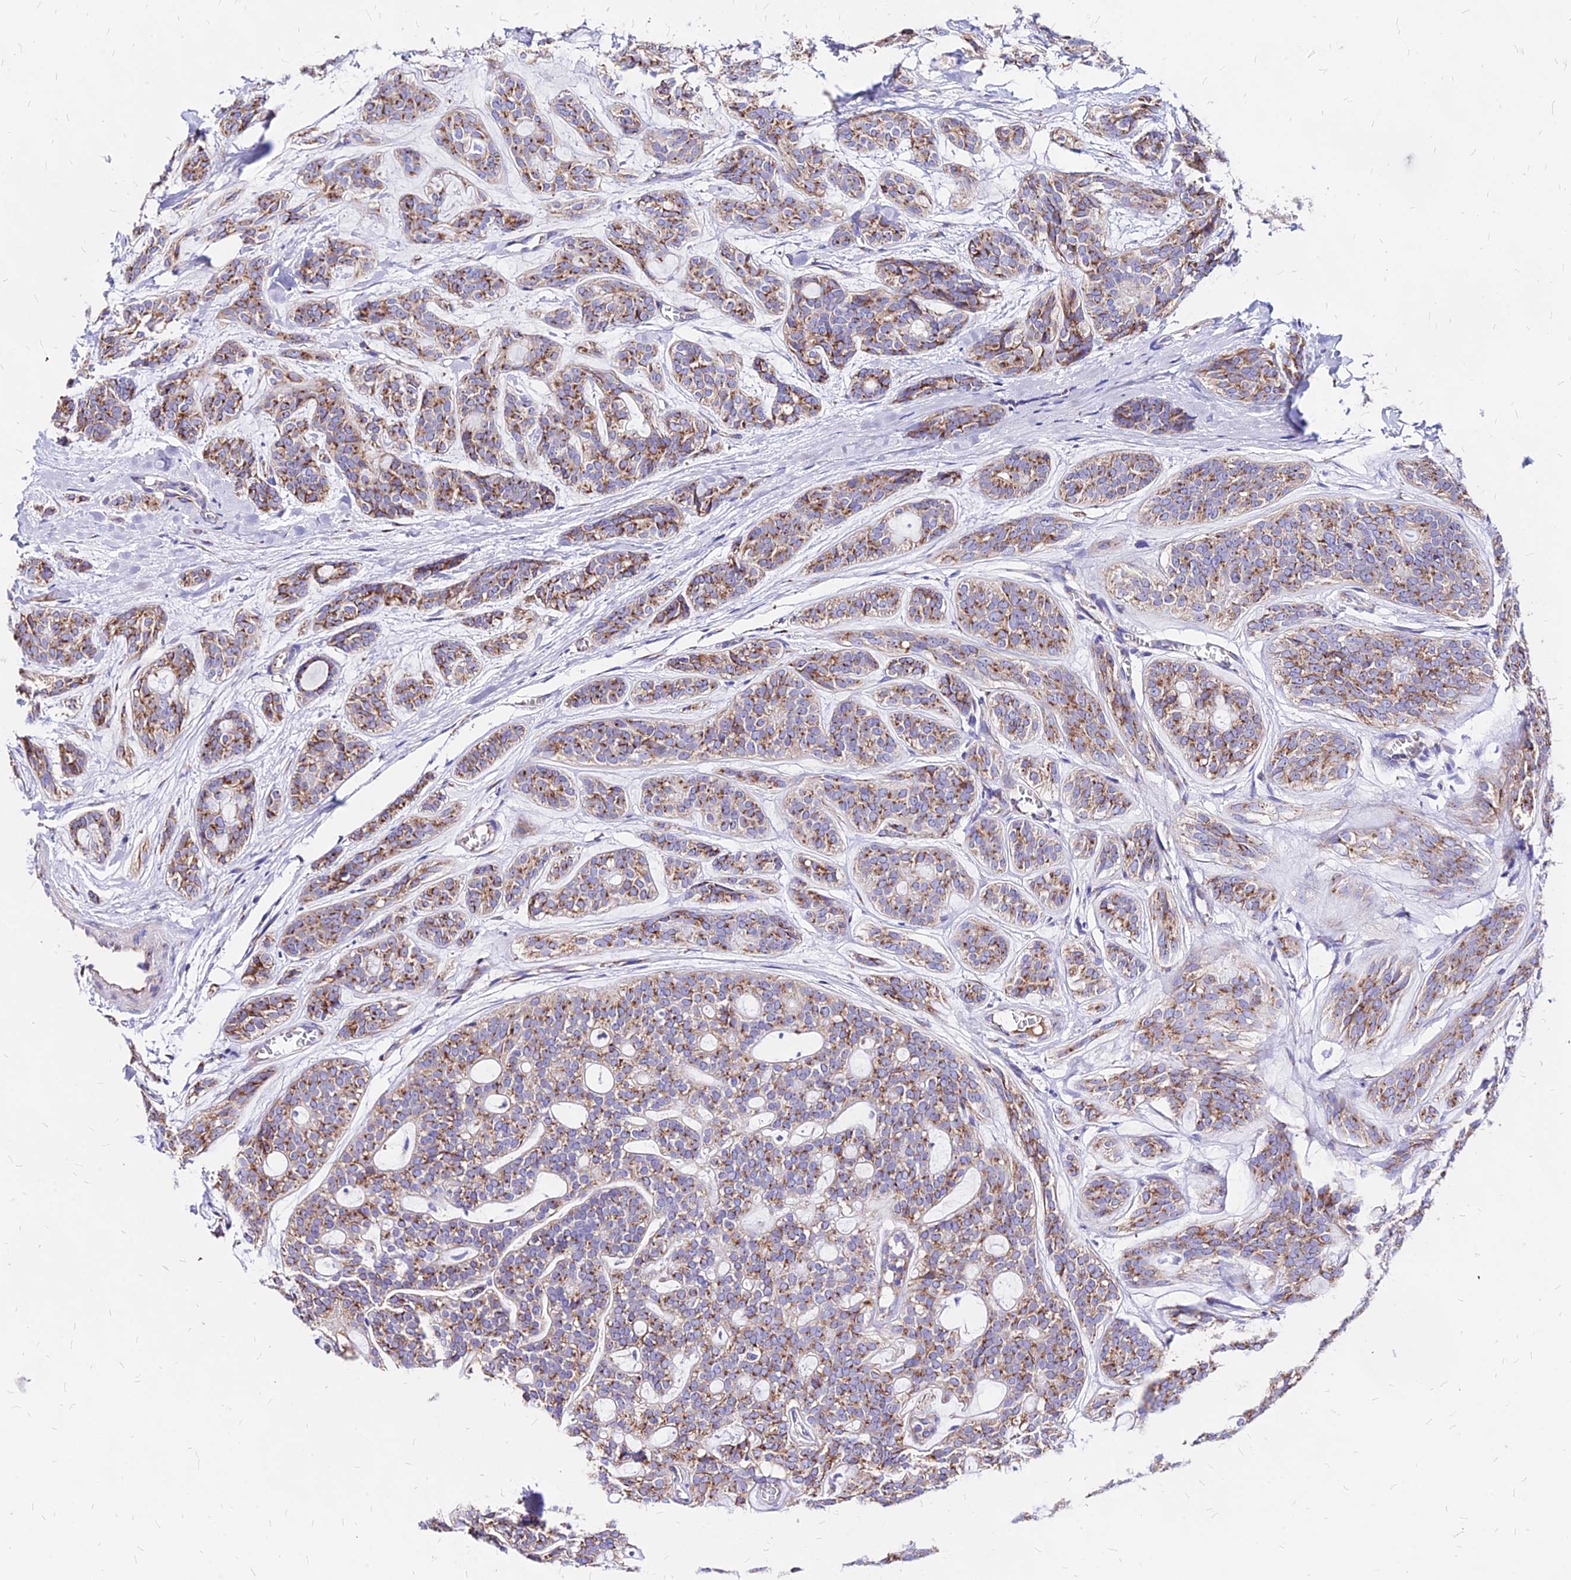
{"staining": {"intensity": "moderate", "quantity": ">75%", "location": "cytoplasmic/membranous"}, "tissue": "head and neck cancer", "cell_type": "Tumor cells", "image_type": "cancer", "snomed": [{"axis": "morphology", "description": "Adenocarcinoma, NOS"}, {"axis": "topography", "description": "Head-Neck"}], "caption": "Adenocarcinoma (head and neck) stained for a protein demonstrates moderate cytoplasmic/membranous positivity in tumor cells.", "gene": "MRPL3", "patient": {"sex": "male", "age": 66}}